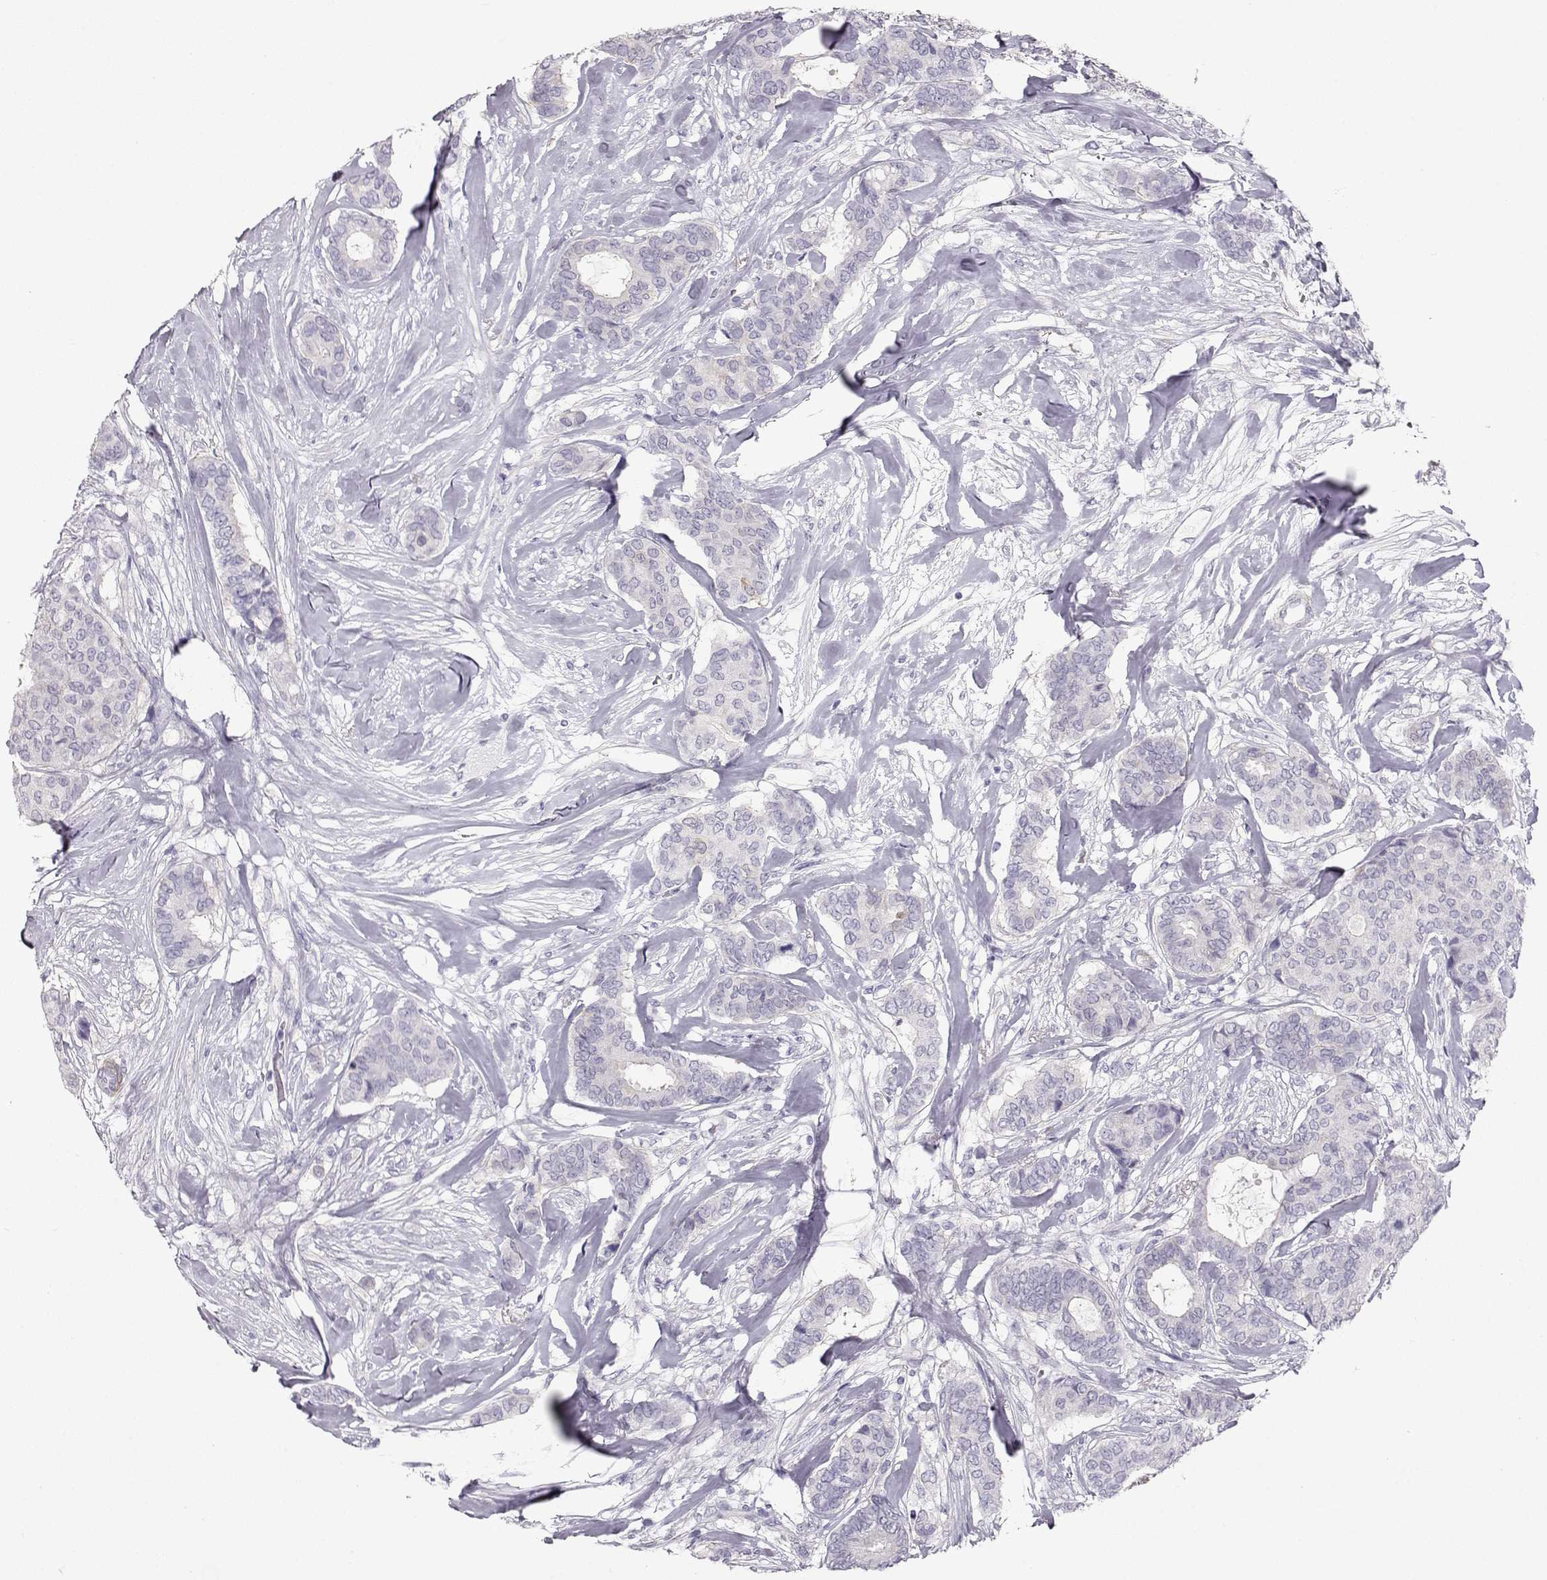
{"staining": {"intensity": "negative", "quantity": "none", "location": "none"}, "tissue": "breast cancer", "cell_type": "Tumor cells", "image_type": "cancer", "snomed": [{"axis": "morphology", "description": "Duct carcinoma"}, {"axis": "topography", "description": "Breast"}], "caption": "Immunohistochemistry histopathology image of neoplastic tissue: human invasive ductal carcinoma (breast) stained with DAB (3,3'-diaminobenzidine) exhibits no significant protein positivity in tumor cells.", "gene": "SLITRK3", "patient": {"sex": "female", "age": 75}}